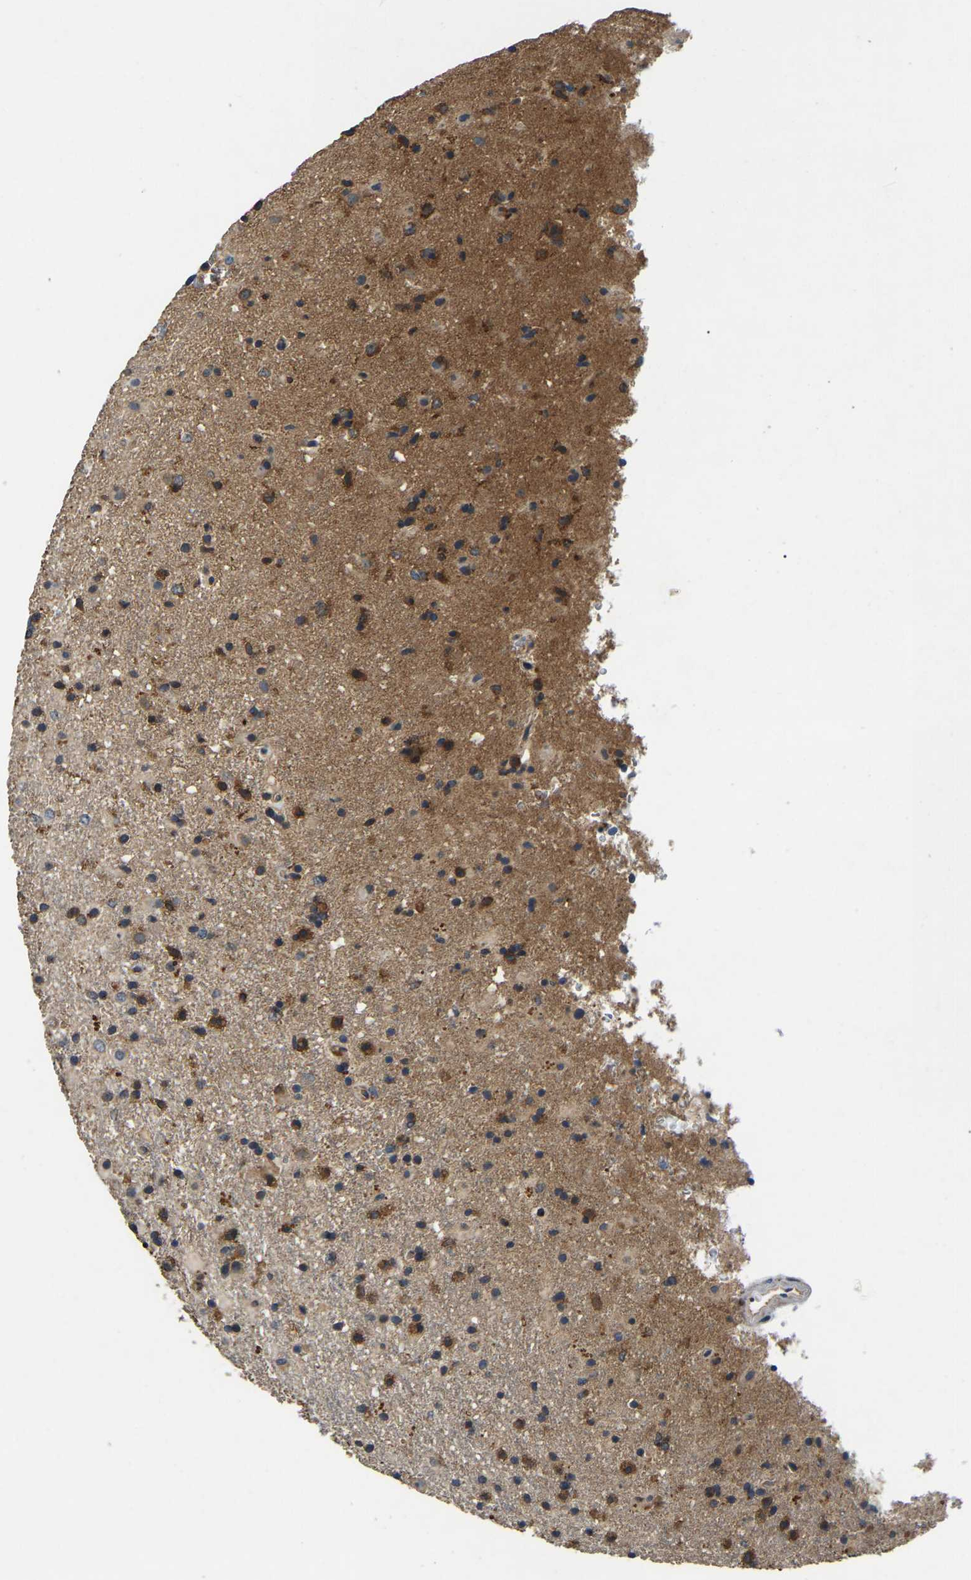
{"staining": {"intensity": "moderate", "quantity": "25%-75%", "location": "cytoplasmic/membranous"}, "tissue": "glioma", "cell_type": "Tumor cells", "image_type": "cancer", "snomed": [{"axis": "morphology", "description": "Glioma, malignant, Low grade"}, {"axis": "topography", "description": "Brain"}], "caption": "Immunohistochemical staining of human glioma exhibits medium levels of moderate cytoplasmic/membranous protein staining in approximately 25%-75% of tumor cells.", "gene": "SMPD2", "patient": {"sex": "male", "age": 65}}